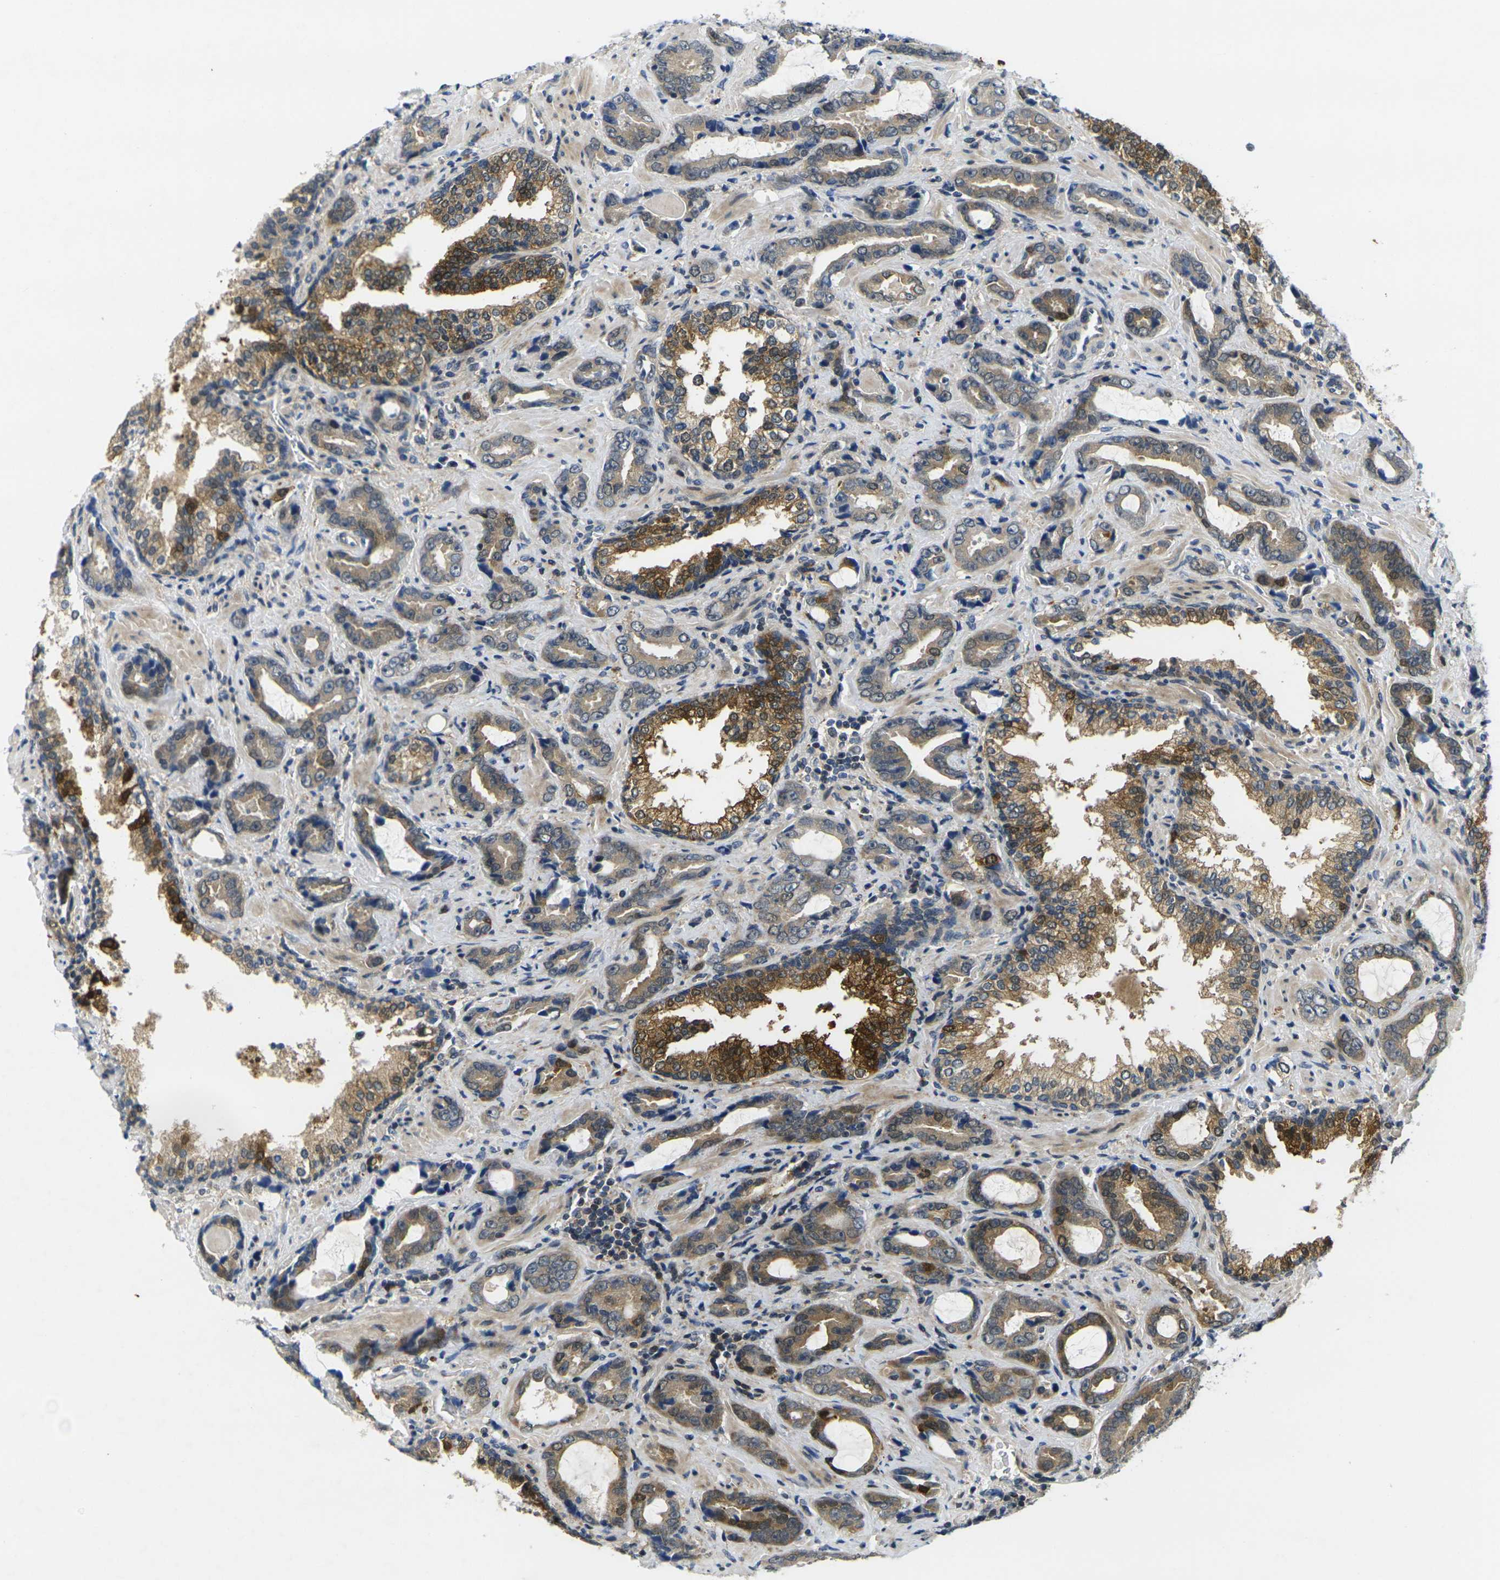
{"staining": {"intensity": "moderate", "quantity": ">75%", "location": "cytoplasmic/membranous"}, "tissue": "prostate cancer", "cell_type": "Tumor cells", "image_type": "cancer", "snomed": [{"axis": "morphology", "description": "Adenocarcinoma, Low grade"}, {"axis": "topography", "description": "Prostate"}], "caption": "Brown immunohistochemical staining in human low-grade adenocarcinoma (prostate) shows moderate cytoplasmic/membranous expression in about >75% of tumor cells. The staining was performed using DAB (3,3'-diaminobenzidine), with brown indicating positive protein expression. Nuclei are stained blue with hematoxylin.", "gene": "ROBO2", "patient": {"sex": "male", "age": 60}}